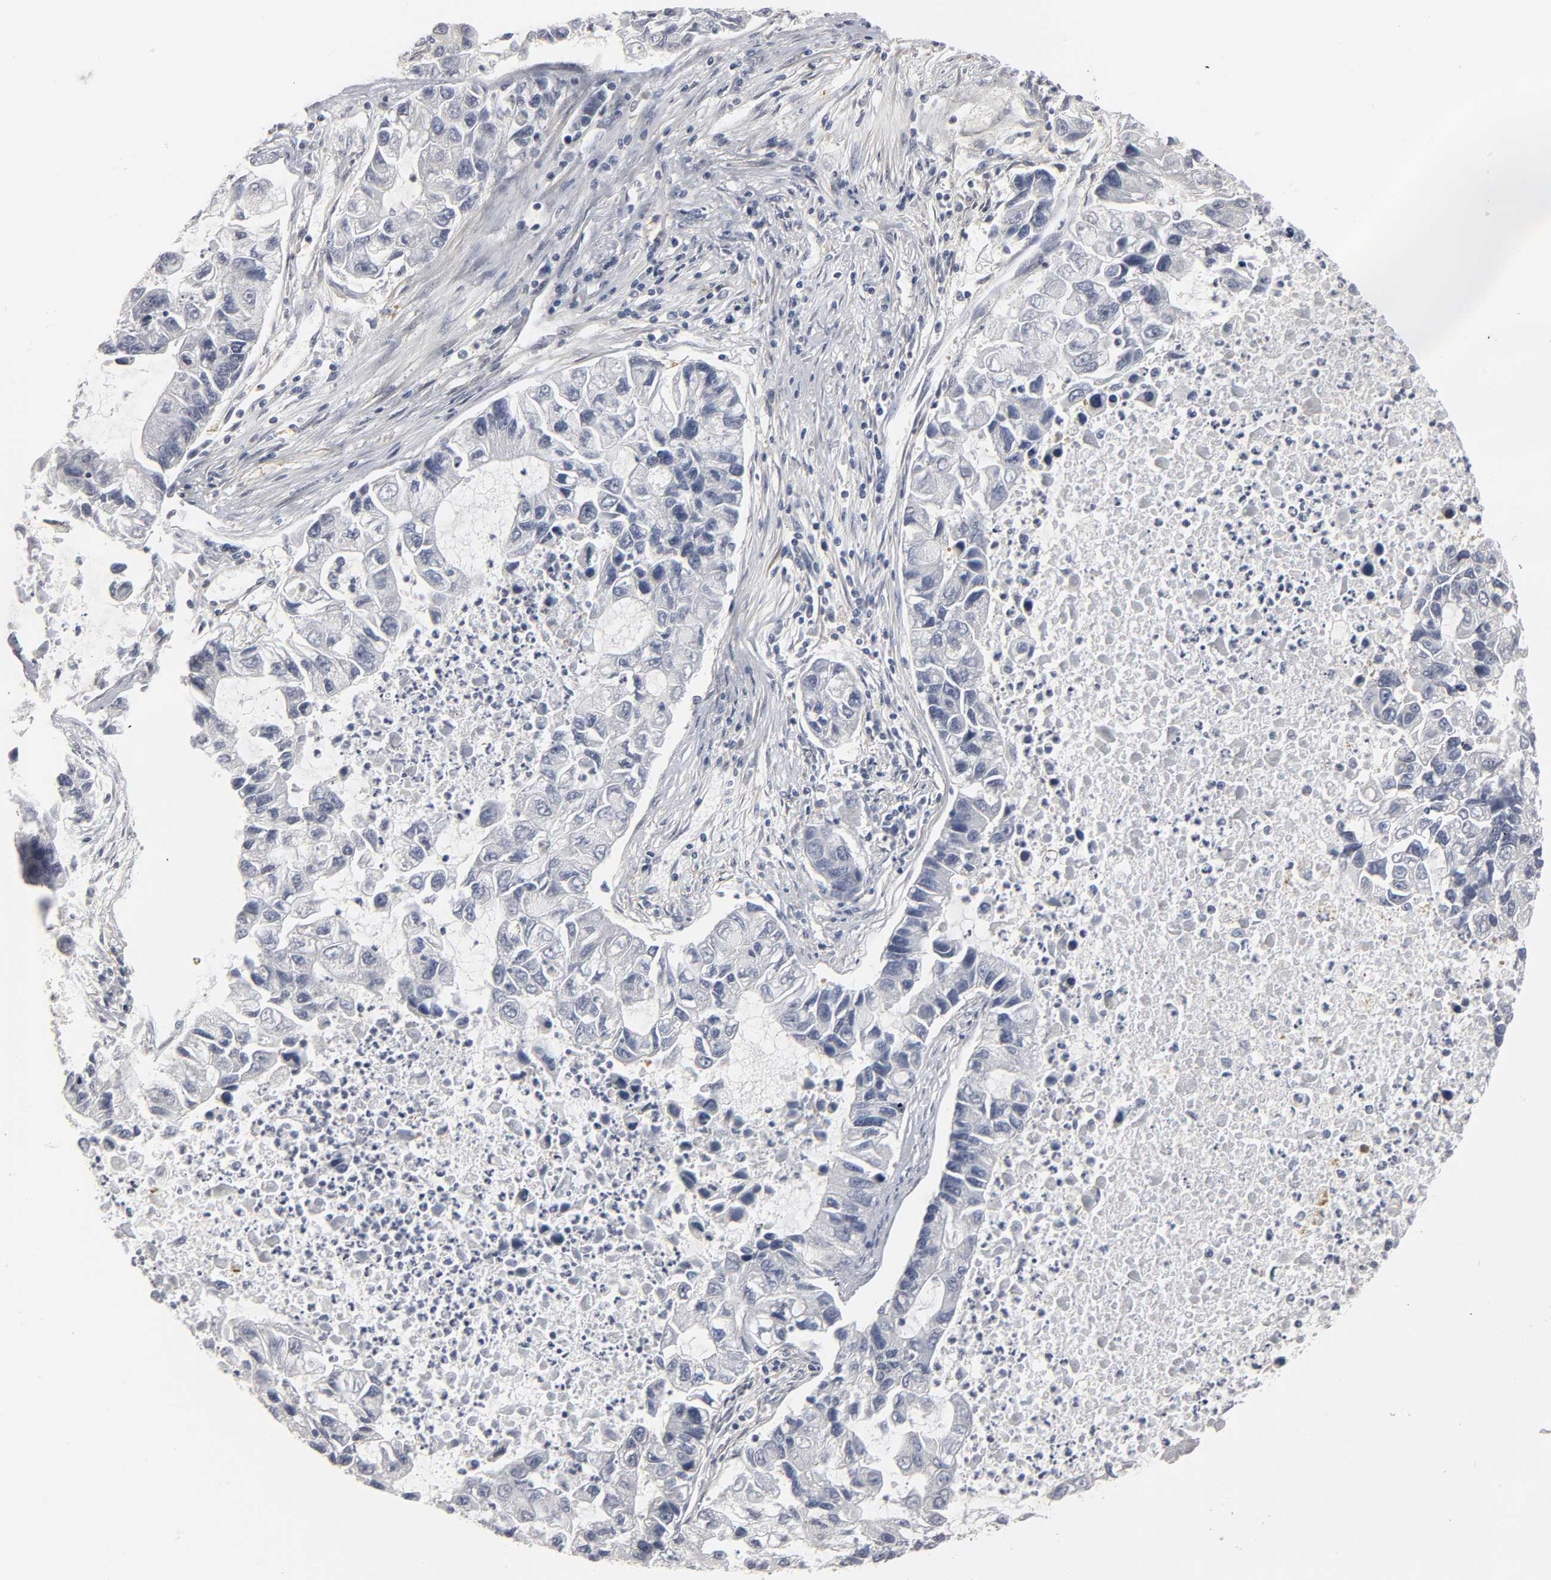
{"staining": {"intensity": "negative", "quantity": "none", "location": "none"}, "tissue": "lung cancer", "cell_type": "Tumor cells", "image_type": "cancer", "snomed": [{"axis": "morphology", "description": "Adenocarcinoma, NOS"}, {"axis": "topography", "description": "Lung"}], "caption": "IHC of lung adenocarcinoma demonstrates no positivity in tumor cells. (IHC, brightfield microscopy, high magnification).", "gene": "PDLIM3", "patient": {"sex": "female", "age": 51}}